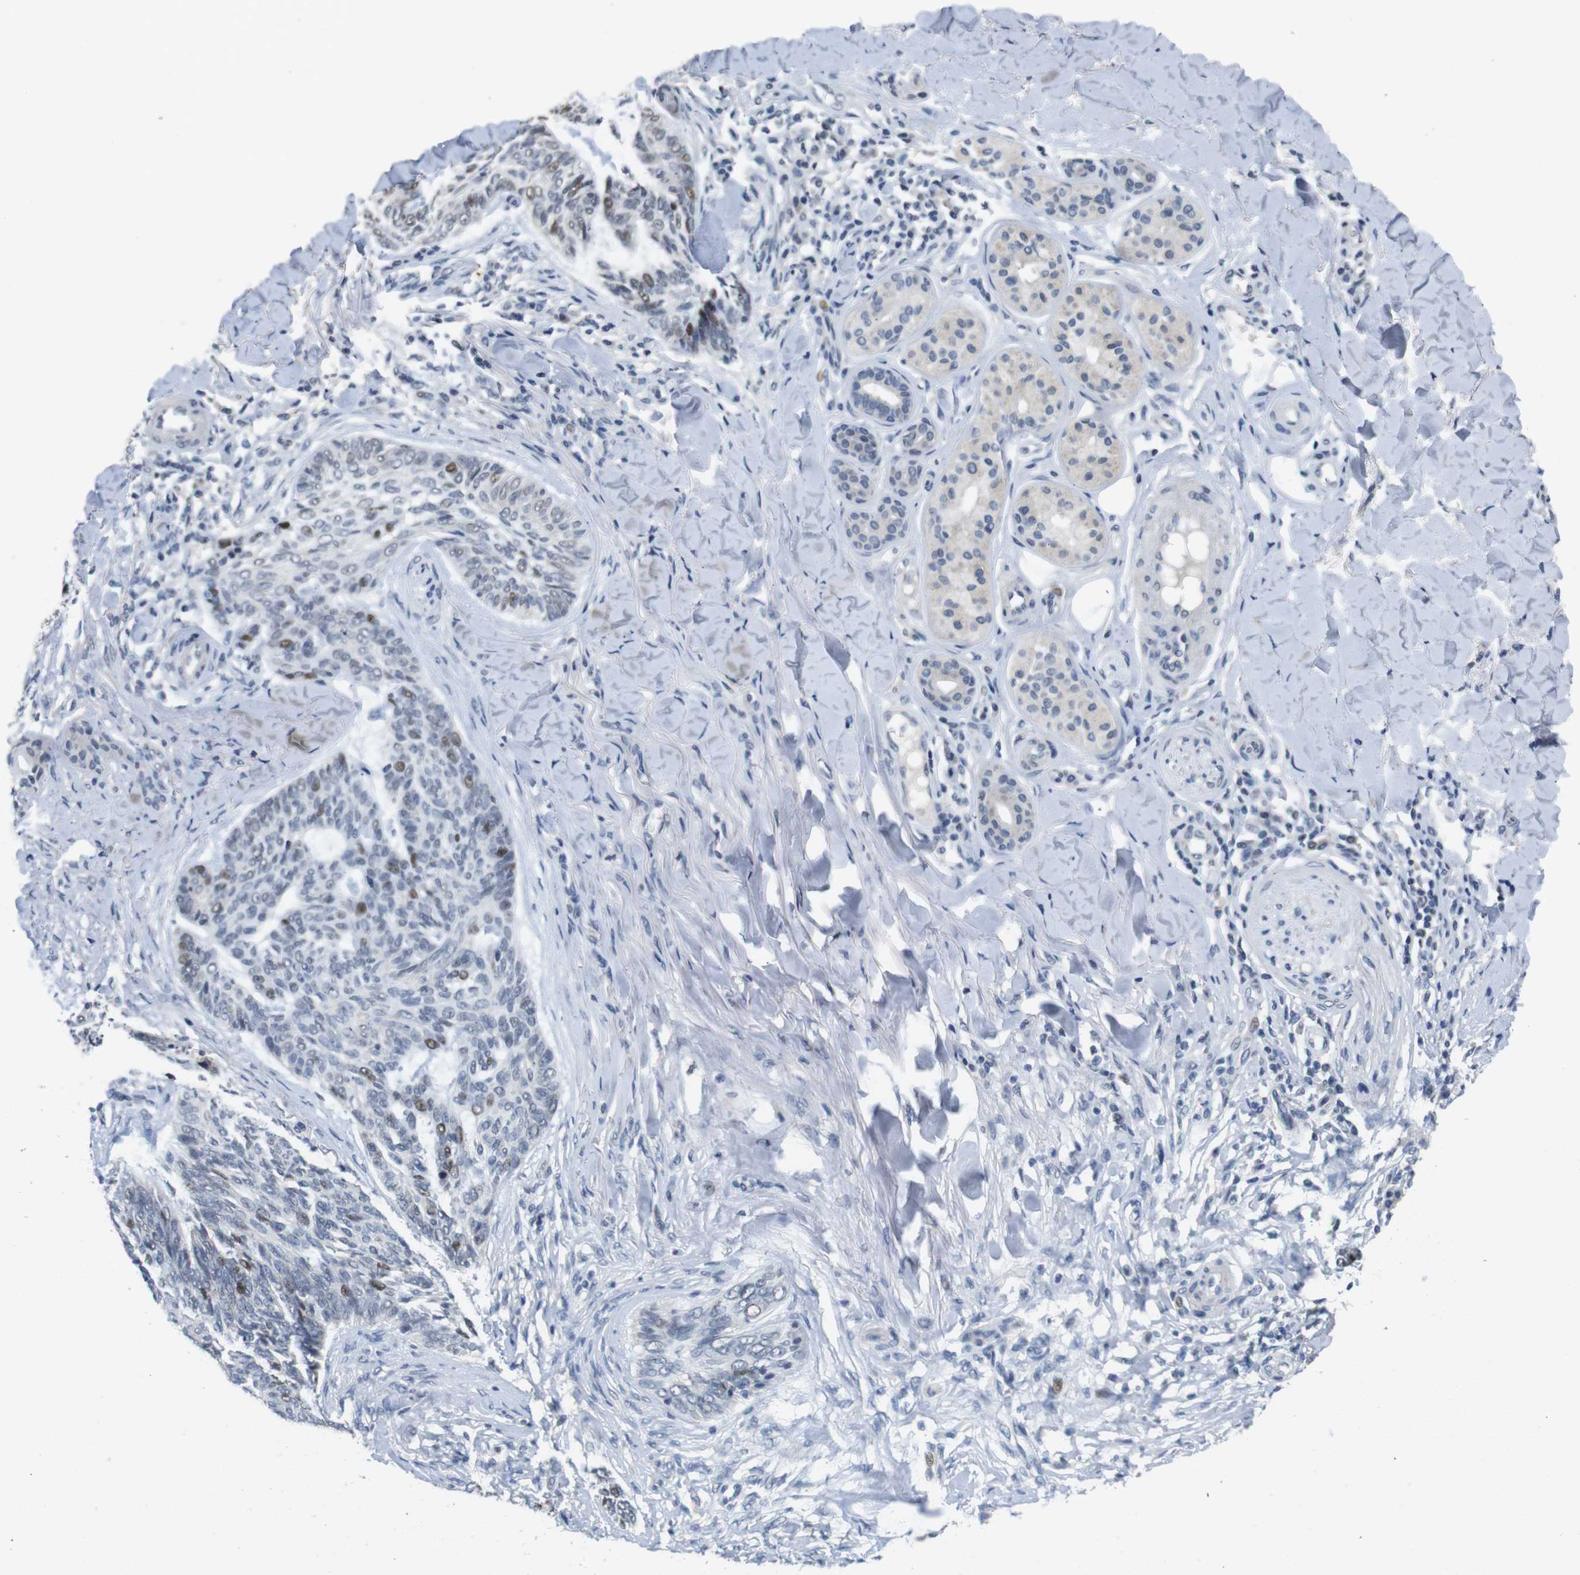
{"staining": {"intensity": "moderate", "quantity": "<25%", "location": "nuclear"}, "tissue": "skin cancer", "cell_type": "Tumor cells", "image_type": "cancer", "snomed": [{"axis": "morphology", "description": "Basal cell carcinoma"}, {"axis": "topography", "description": "Skin"}], "caption": "Basal cell carcinoma (skin) tissue displays moderate nuclear expression in approximately <25% of tumor cells", "gene": "SKP2", "patient": {"sex": "male", "age": 43}}